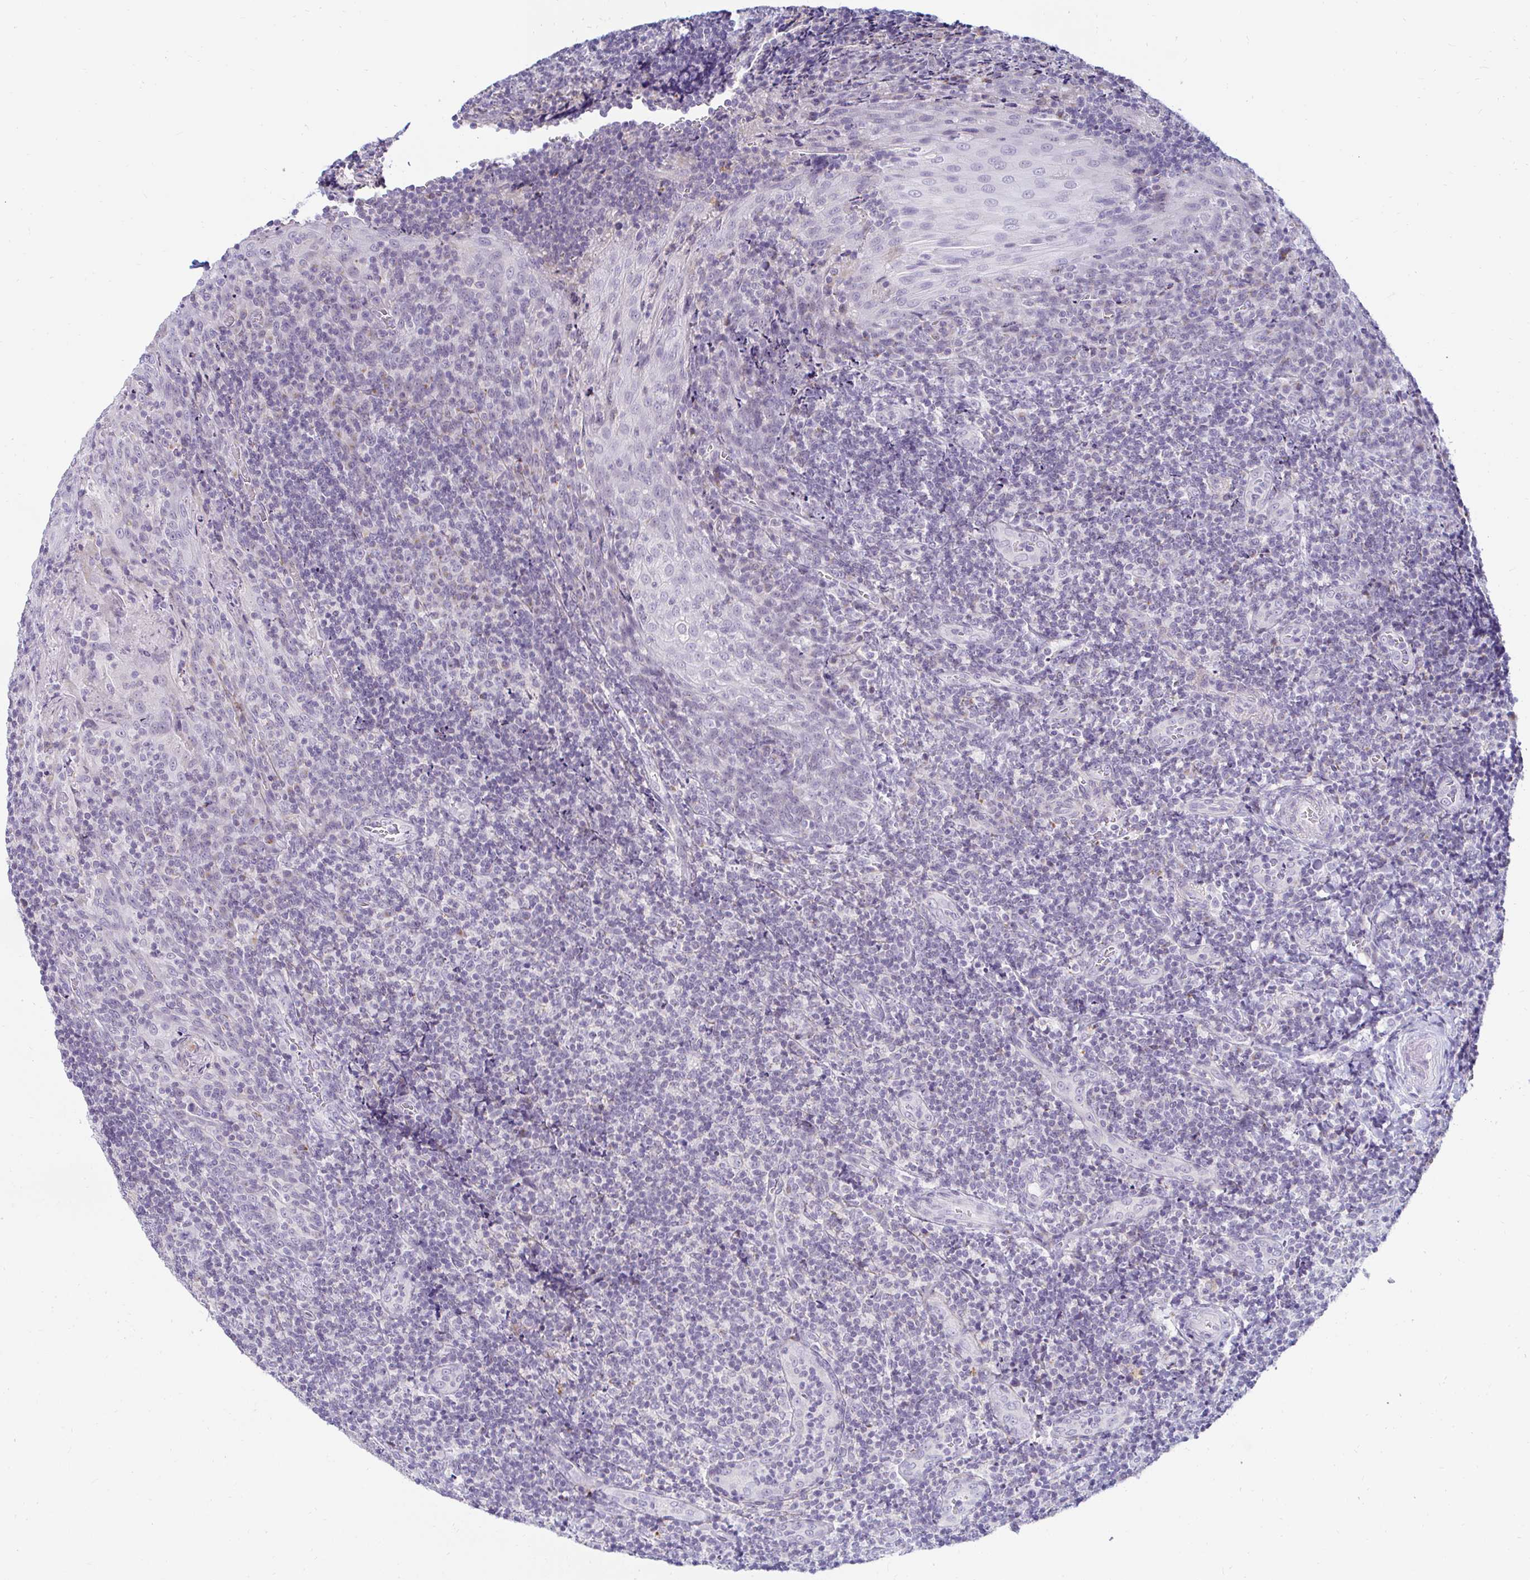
{"staining": {"intensity": "negative", "quantity": "none", "location": "none"}, "tissue": "tonsil", "cell_type": "Germinal center cells", "image_type": "normal", "snomed": [{"axis": "morphology", "description": "Normal tissue, NOS"}, {"axis": "topography", "description": "Tonsil"}], "caption": "High power microscopy photomicrograph of an immunohistochemistry photomicrograph of benign tonsil, revealing no significant positivity in germinal center cells.", "gene": "OR51D1", "patient": {"sex": "male", "age": 17}}